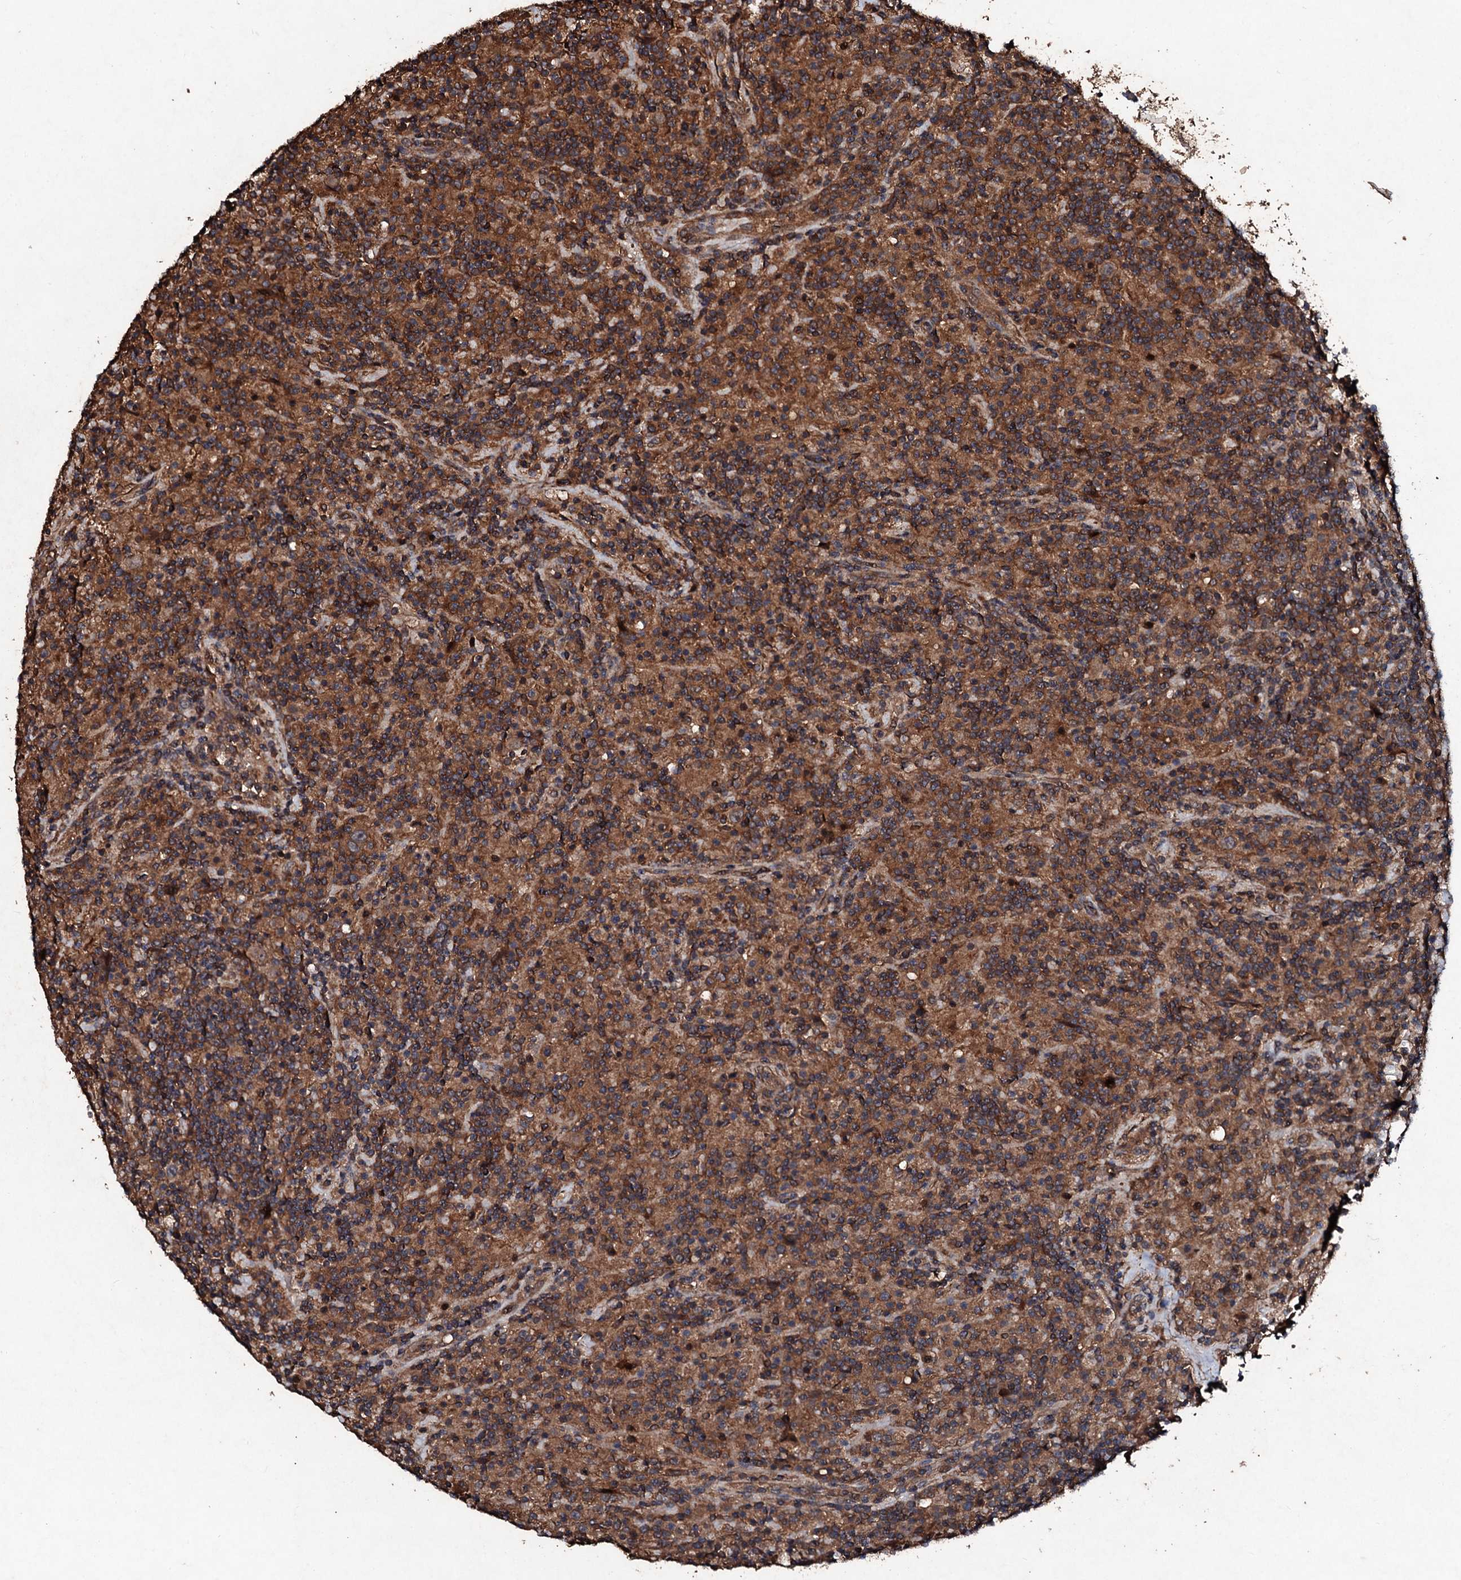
{"staining": {"intensity": "moderate", "quantity": "25%-75%", "location": "cytoplasmic/membranous"}, "tissue": "lymphoma", "cell_type": "Tumor cells", "image_type": "cancer", "snomed": [{"axis": "morphology", "description": "Hodgkin's disease, NOS"}, {"axis": "topography", "description": "Lymph node"}], "caption": "A photomicrograph of Hodgkin's disease stained for a protein exhibits moderate cytoplasmic/membranous brown staining in tumor cells.", "gene": "KERA", "patient": {"sex": "male", "age": 70}}